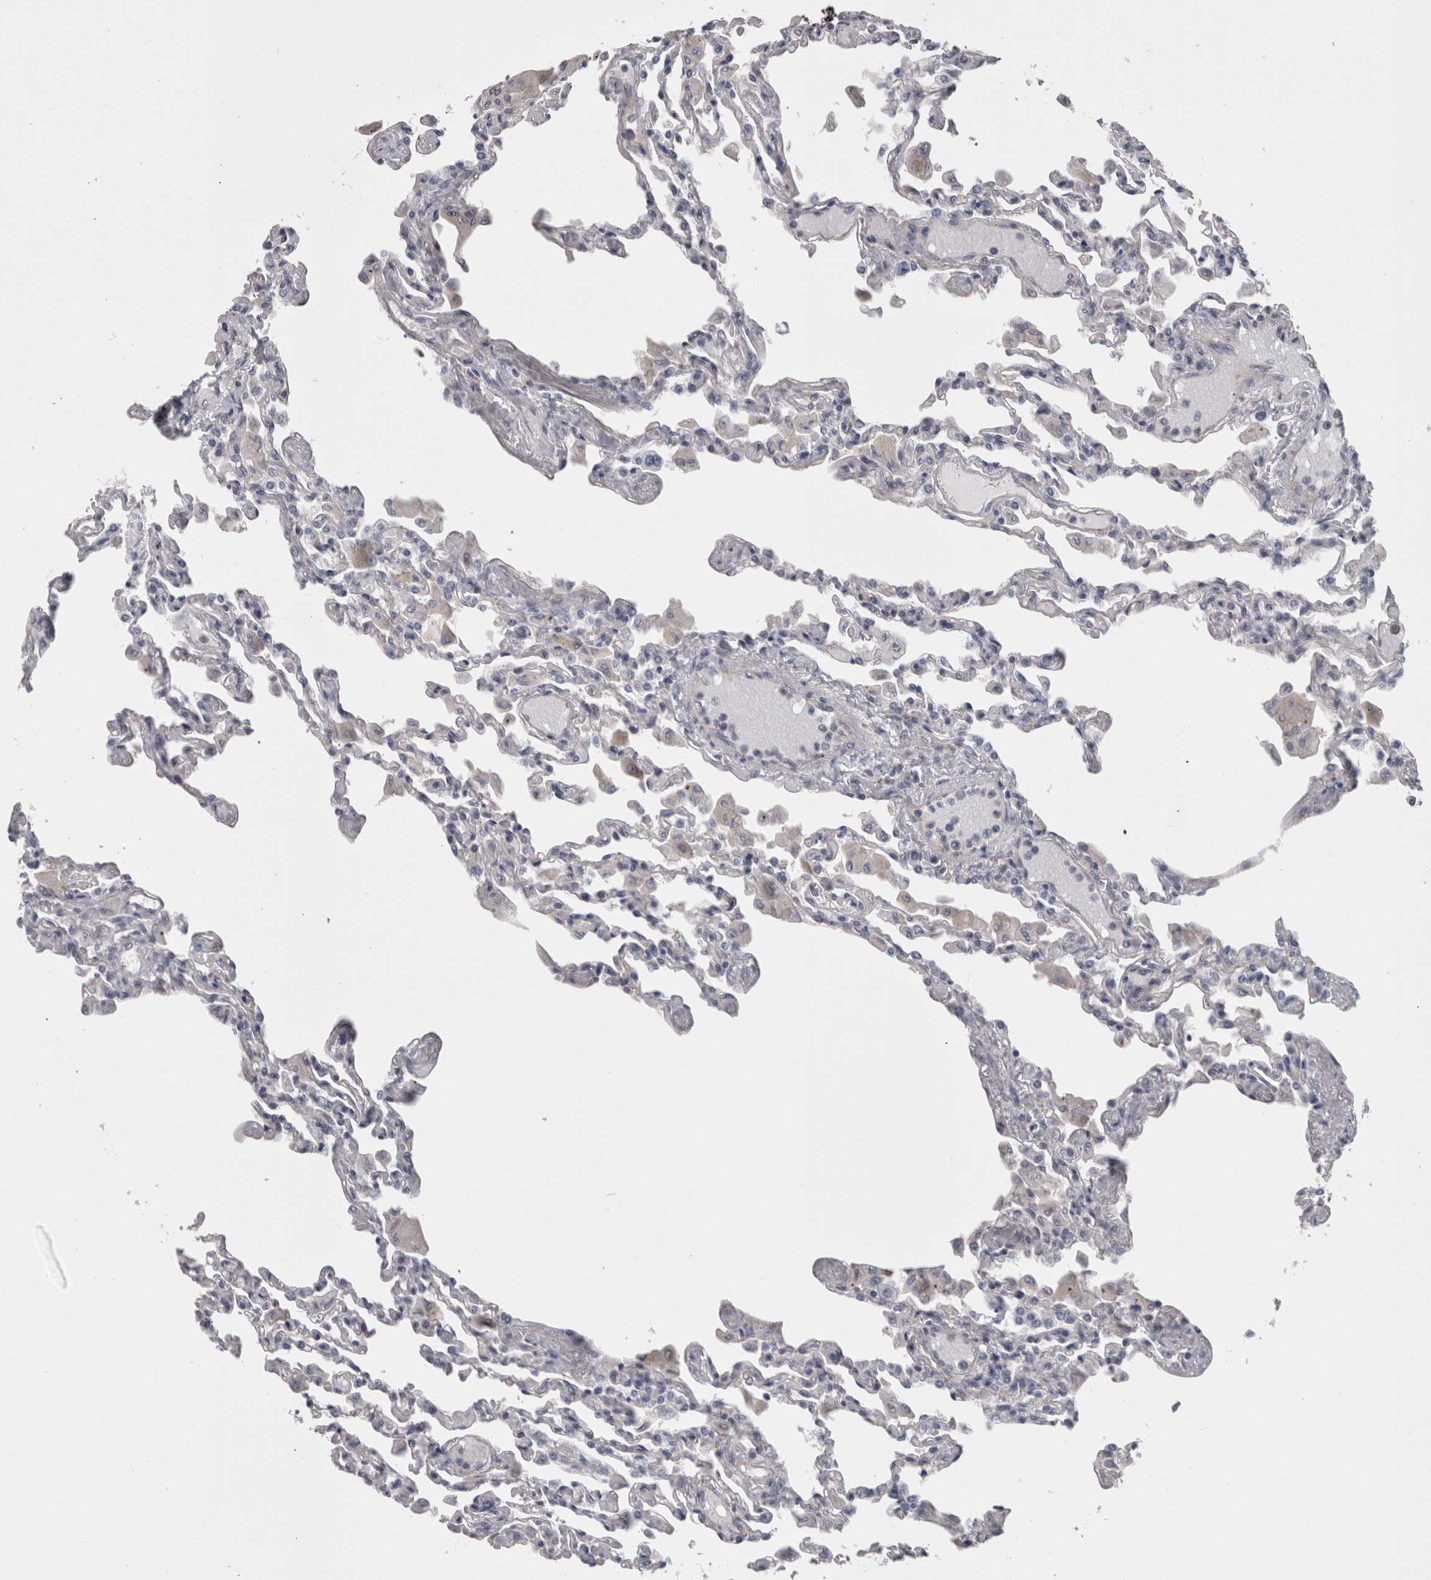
{"staining": {"intensity": "negative", "quantity": "none", "location": "none"}, "tissue": "lung", "cell_type": "Alveolar cells", "image_type": "normal", "snomed": [{"axis": "morphology", "description": "Normal tissue, NOS"}, {"axis": "topography", "description": "Bronchus"}, {"axis": "topography", "description": "Lung"}], "caption": "Immunohistochemistry of unremarkable human lung reveals no positivity in alveolar cells. (DAB (3,3'-diaminobenzidine) immunohistochemistry with hematoxylin counter stain).", "gene": "LYZL6", "patient": {"sex": "female", "age": 49}}